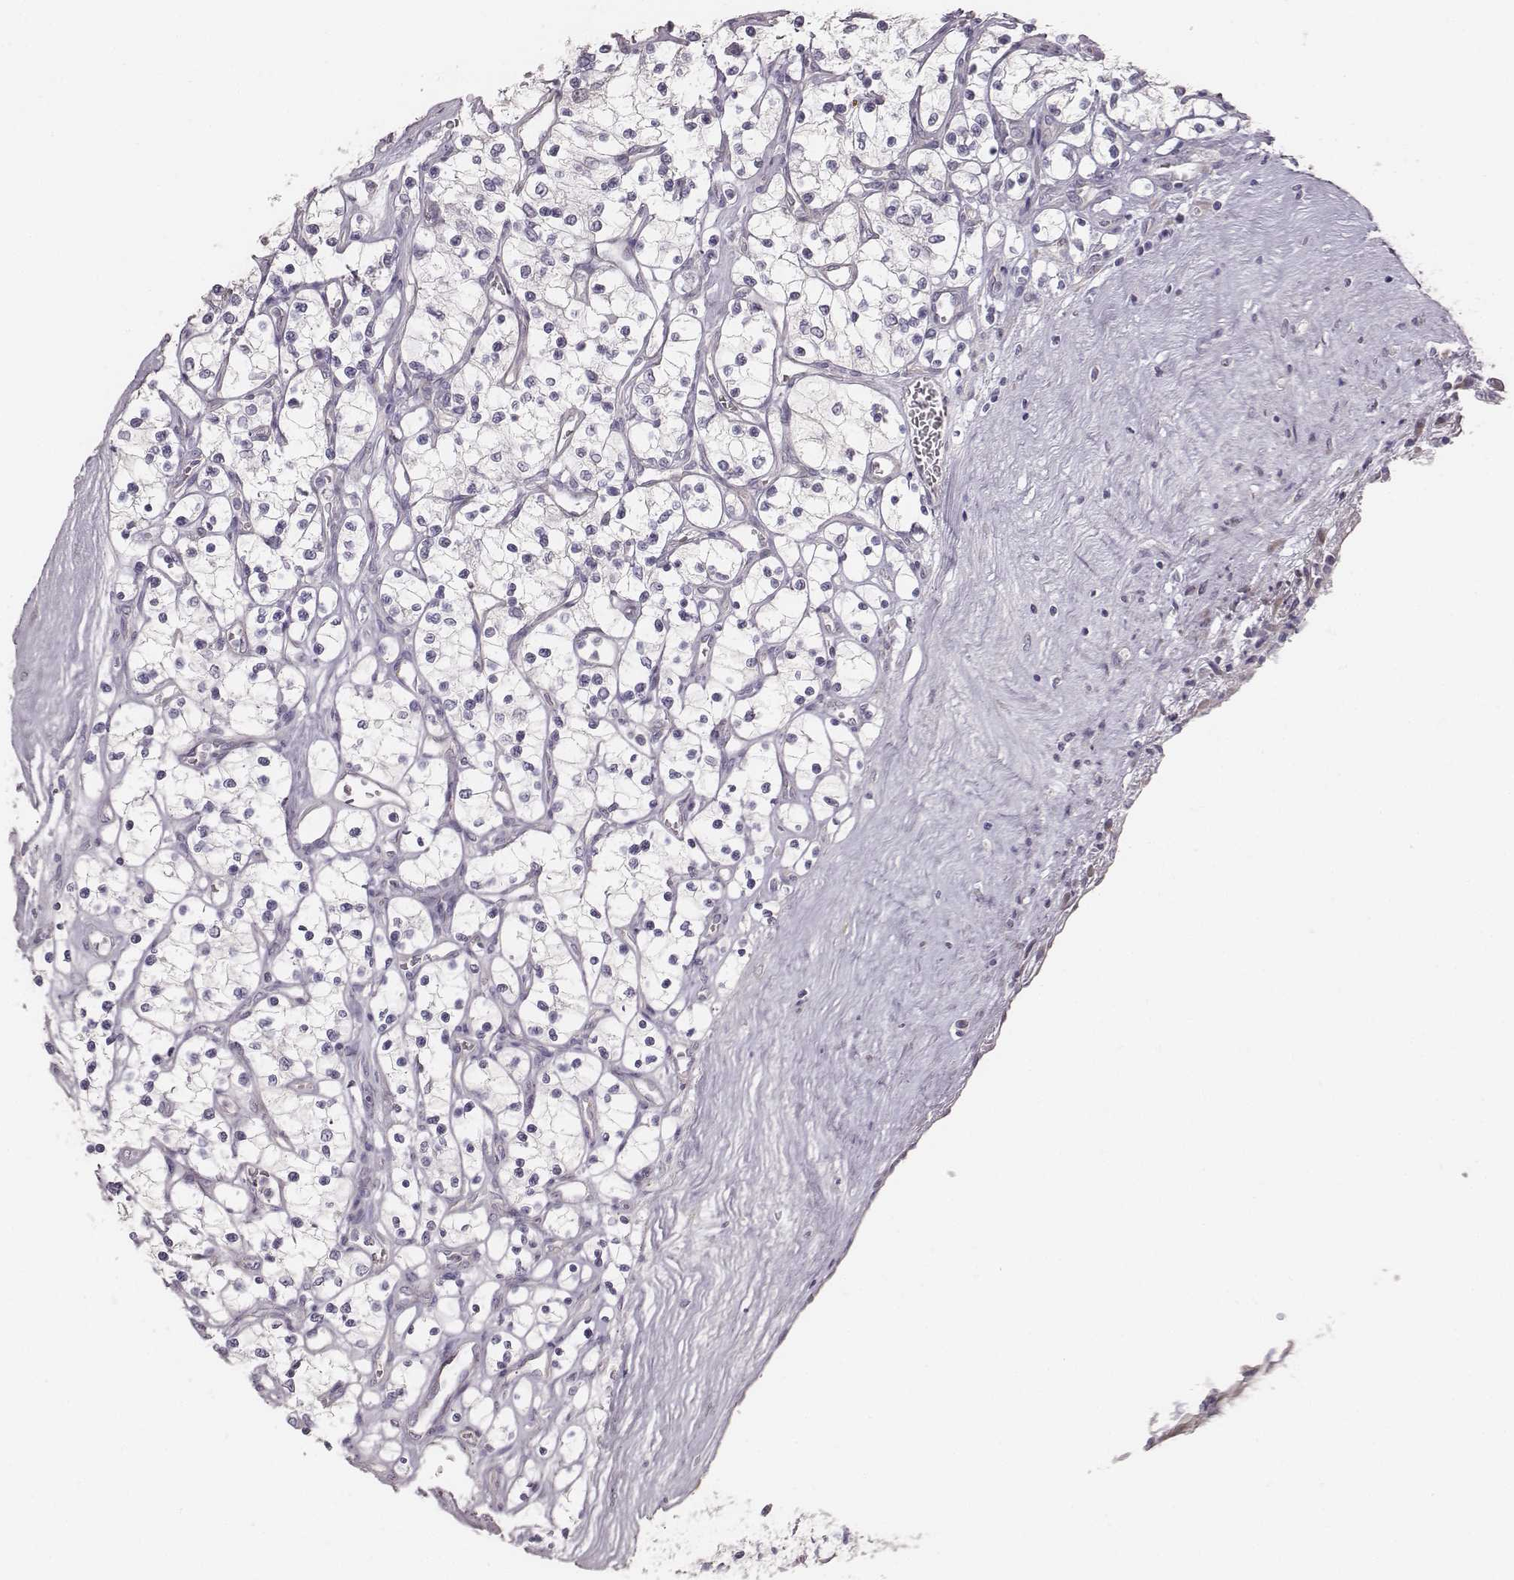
{"staining": {"intensity": "negative", "quantity": "none", "location": "none"}, "tissue": "renal cancer", "cell_type": "Tumor cells", "image_type": "cancer", "snomed": [{"axis": "morphology", "description": "Adenocarcinoma, NOS"}, {"axis": "topography", "description": "Kidney"}], "caption": "An immunohistochemistry histopathology image of renal adenocarcinoma is shown. There is no staining in tumor cells of renal adenocarcinoma.", "gene": "PBK", "patient": {"sex": "female", "age": 69}}